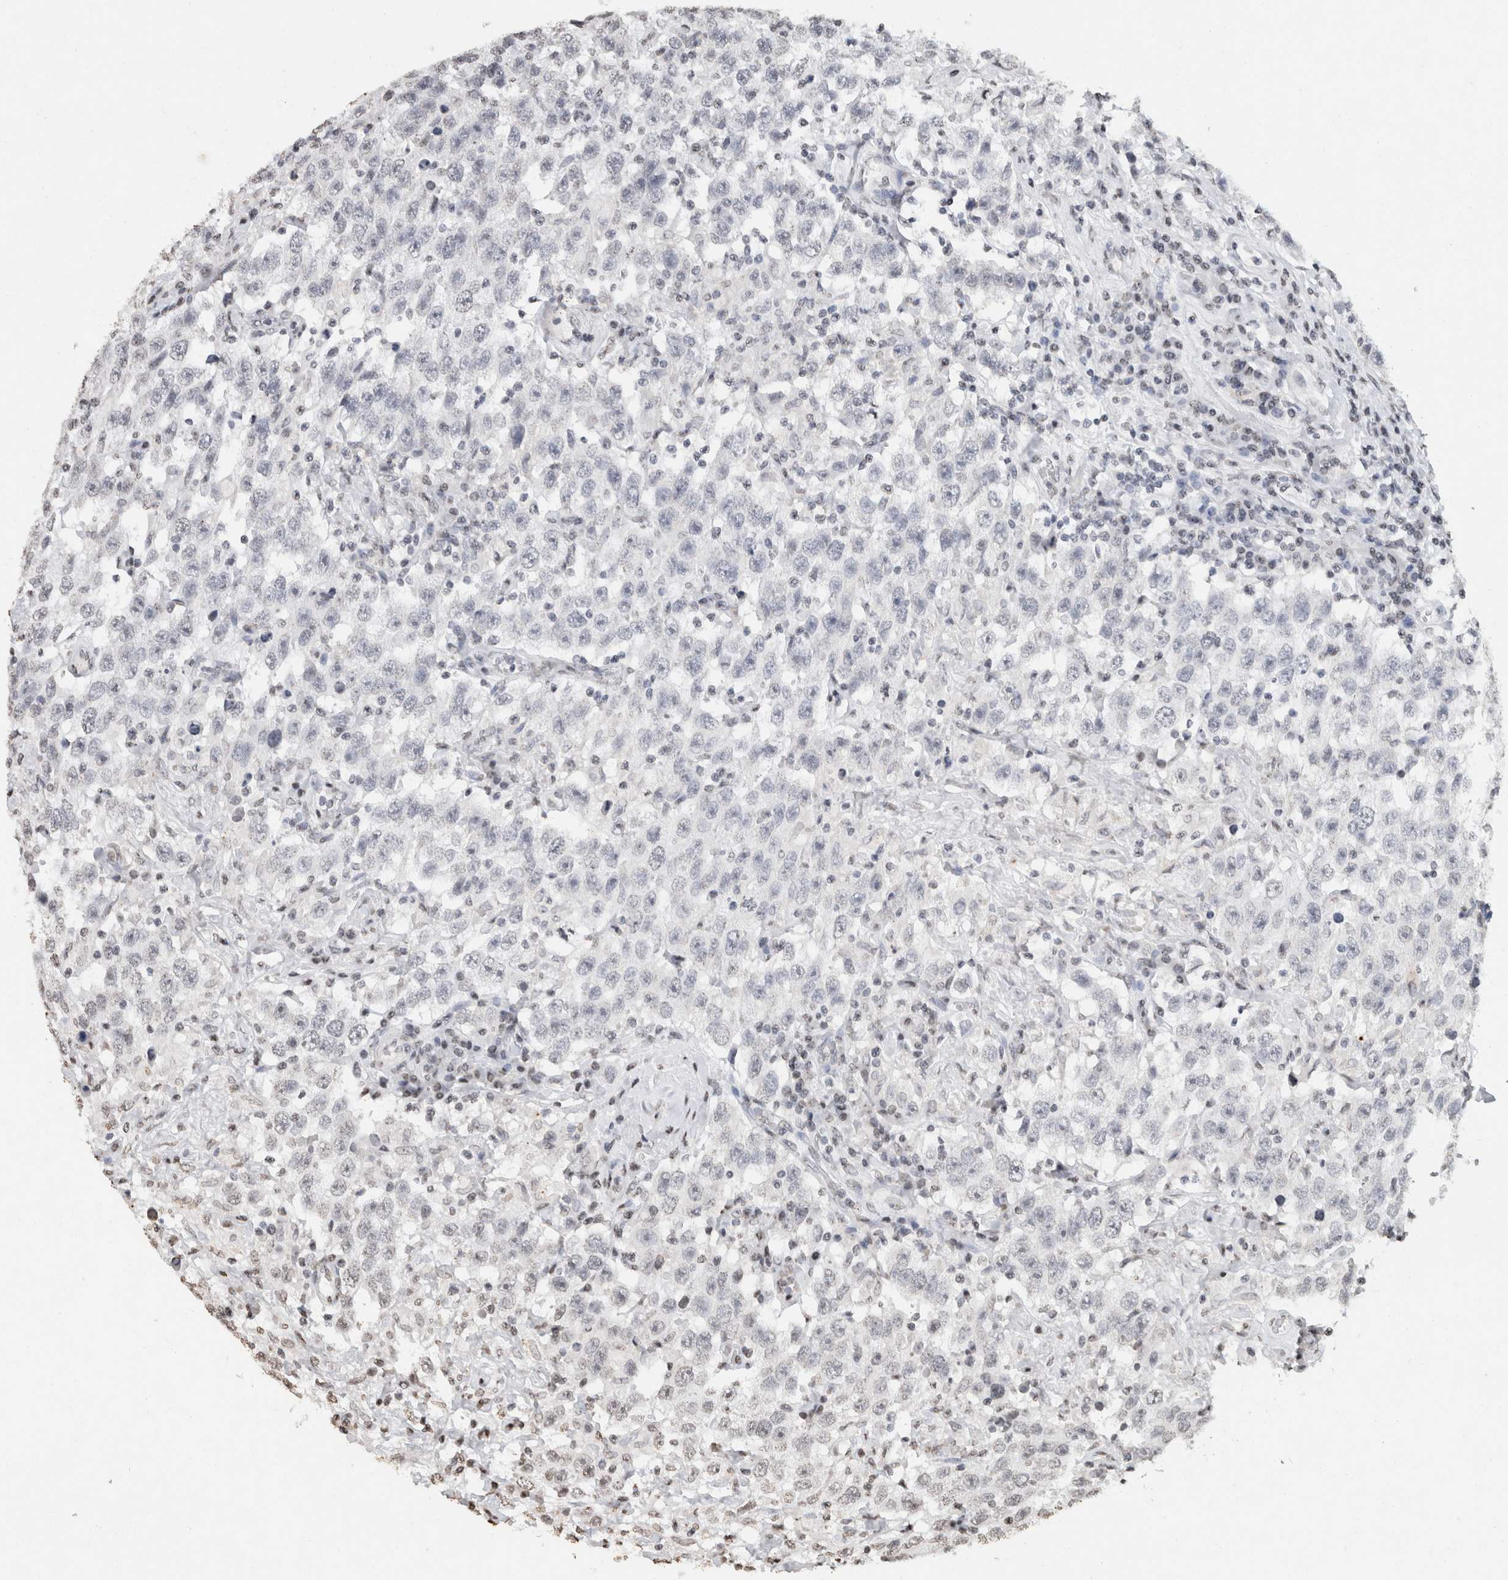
{"staining": {"intensity": "negative", "quantity": "none", "location": "none"}, "tissue": "testis cancer", "cell_type": "Tumor cells", "image_type": "cancer", "snomed": [{"axis": "morphology", "description": "Seminoma, NOS"}, {"axis": "topography", "description": "Testis"}], "caption": "Testis seminoma was stained to show a protein in brown. There is no significant expression in tumor cells.", "gene": "CNTN1", "patient": {"sex": "male", "age": 41}}